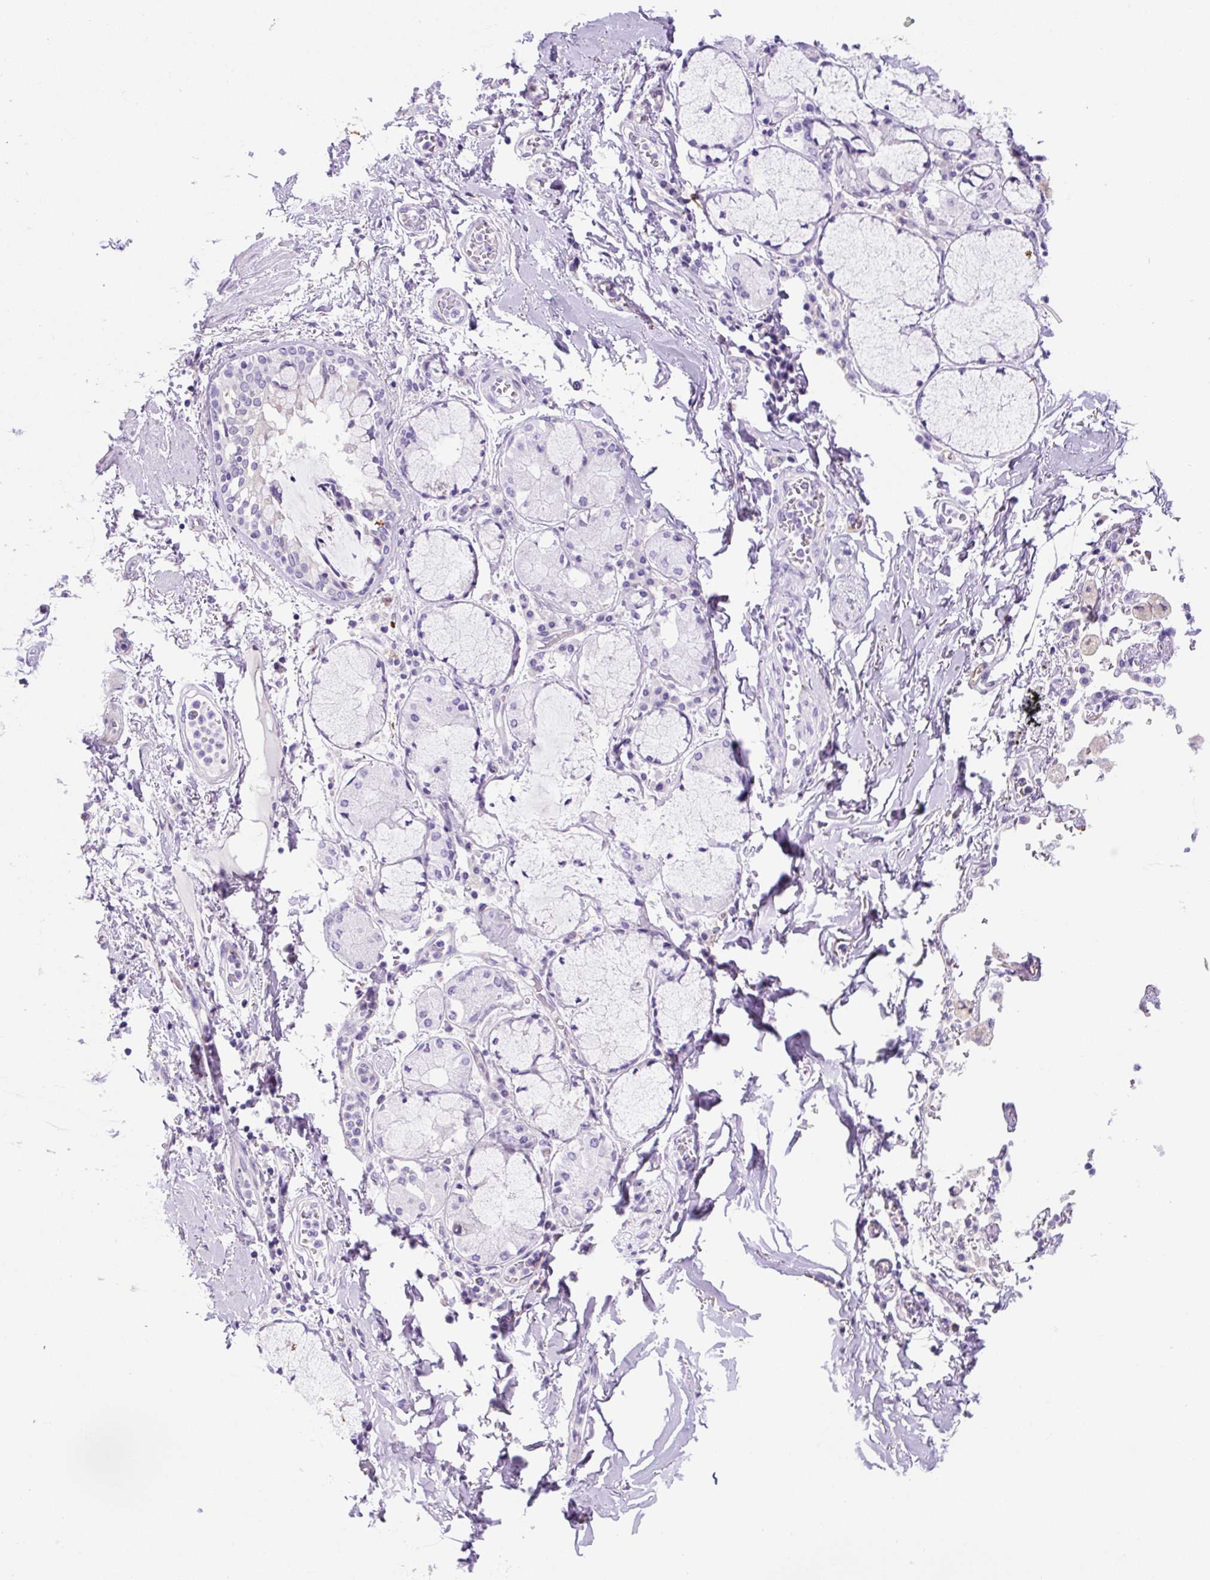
{"staining": {"intensity": "negative", "quantity": "none", "location": "none"}, "tissue": "adipose tissue", "cell_type": "Adipocytes", "image_type": "normal", "snomed": [{"axis": "morphology", "description": "Normal tissue, NOS"}, {"axis": "morphology", "description": "Degeneration, NOS"}, {"axis": "topography", "description": "Cartilage tissue"}, {"axis": "topography", "description": "Lung"}], "caption": "DAB (3,3'-diaminobenzidine) immunohistochemical staining of unremarkable human adipose tissue reveals no significant positivity in adipocytes.", "gene": "ASB4", "patient": {"sex": "female", "age": 61}}